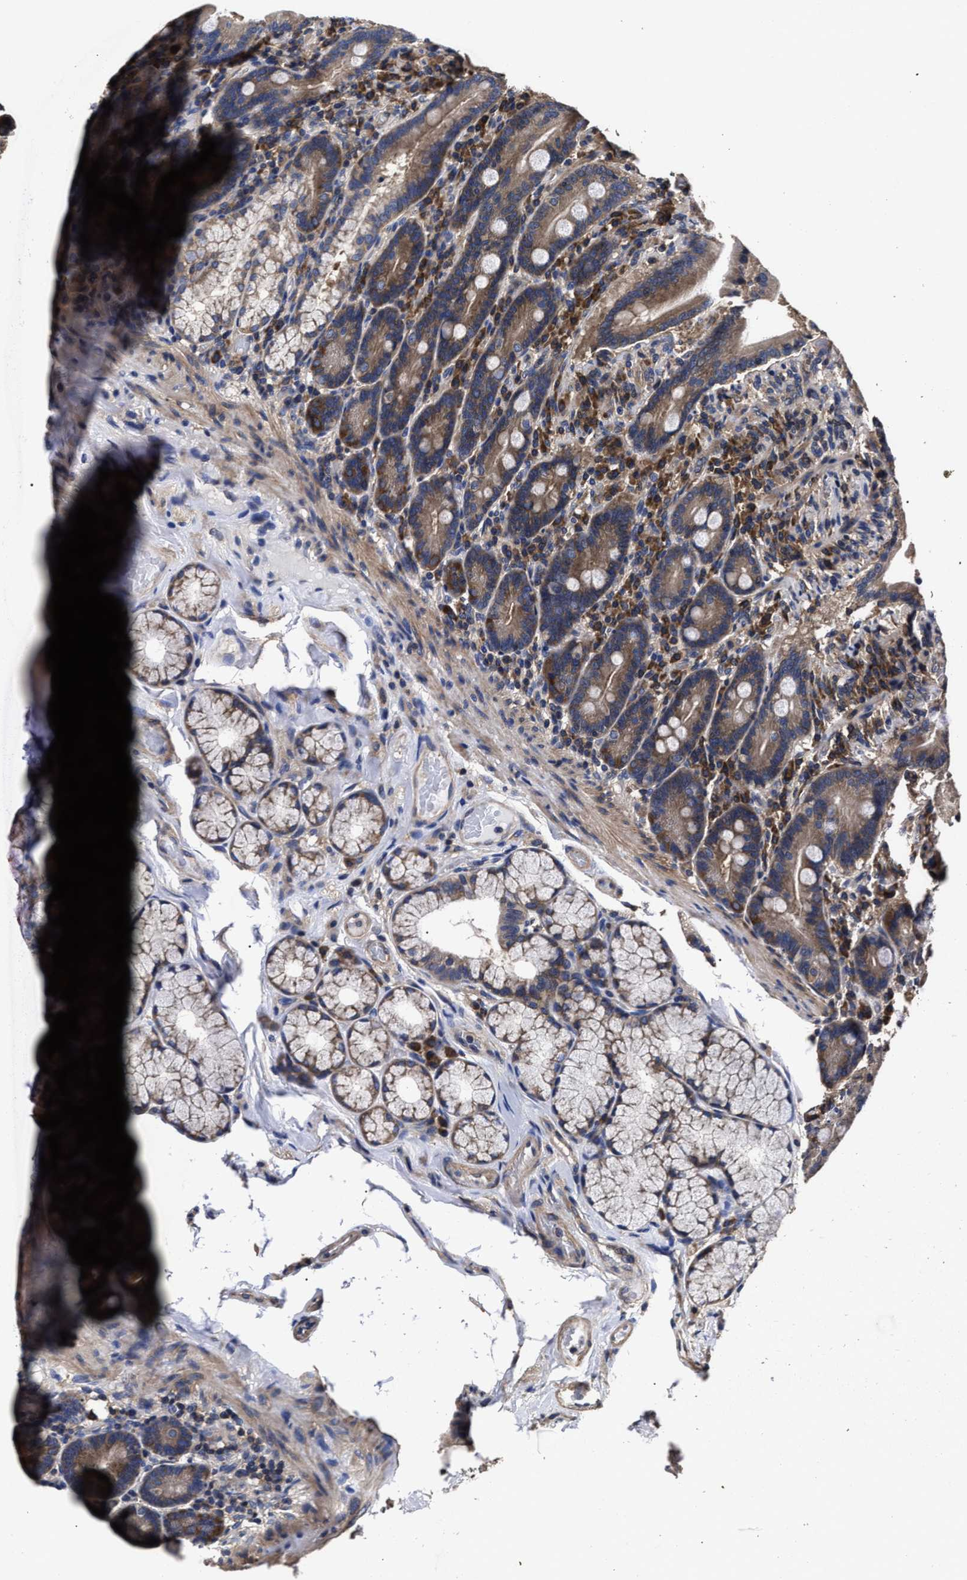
{"staining": {"intensity": "moderate", "quantity": ">75%", "location": "cytoplasmic/membranous"}, "tissue": "duodenum", "cell_type": "Glandular cells", "image_type": "normal", "snomed": [{"axis": "morphology", "description": "Normal tissue, NOS"}, {"axis": "topography", "description": "Duodenum"}], "caption": "This is a micrograph of IHC staining of benign duodenum, which shows moderate expression in the cytoplasmic/membranous of glandular cells.", "gene": "AVEN", "patient": {"sex": "male", "age": 54}}